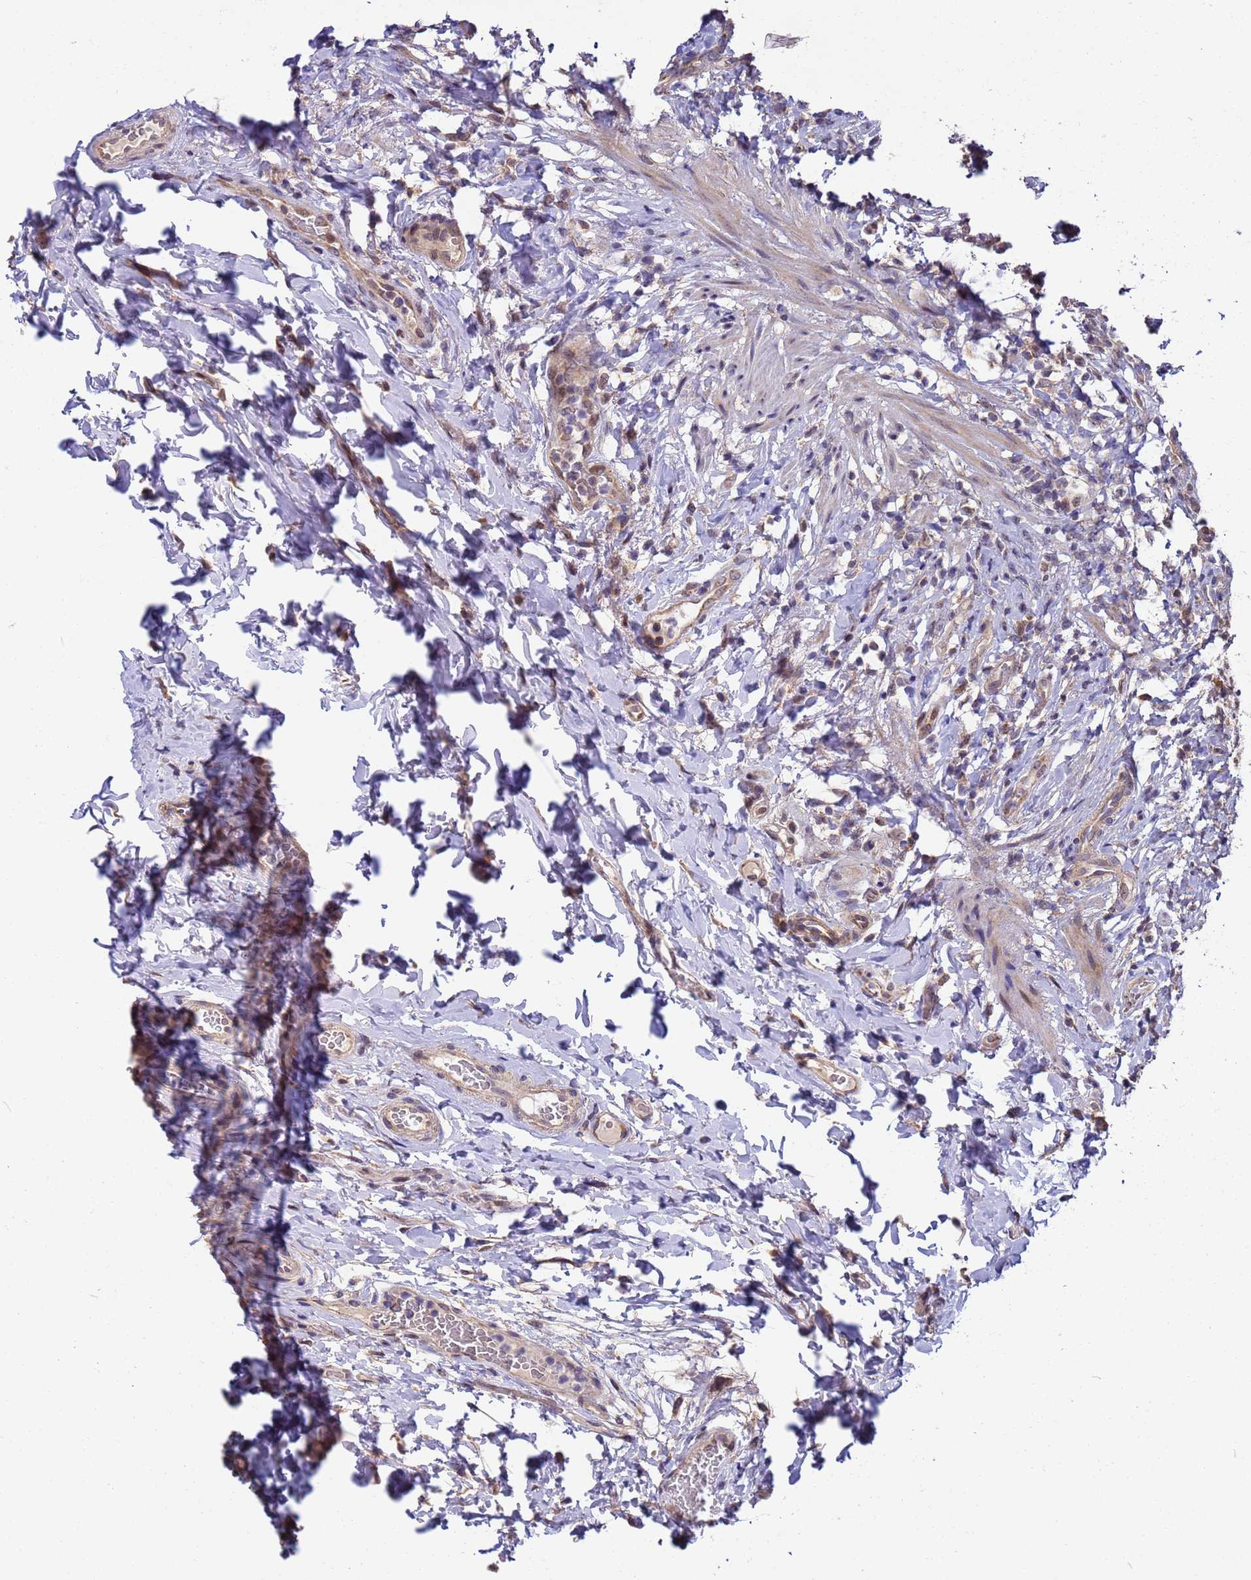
{"staining": {"intensity": "moderate", "quantity": ">75%", "location": "cytoplasmic/membranous"}, "tissue": "urinary bladder", "cell_type": "Urothelial cells", "image_type": "normal", "snomed": [{"axis": "morphology", "description": "Normal tissue, NOS"}, {"axis": "morphology", "description": "Inflammation, NOS"}, {"axis": "topography", "description": "Urinary bladder"}], "caption": "Urinary bladder stained with DAB immunohistochemistry (IHC) shows medium levels of moderate cytoplasmic/membranous staining in approximately >75% of urothelial cells. Nuclei are stained in blue.", "gene": "RAPGEF3", "patient": {"sex": "male", "age": 64}}